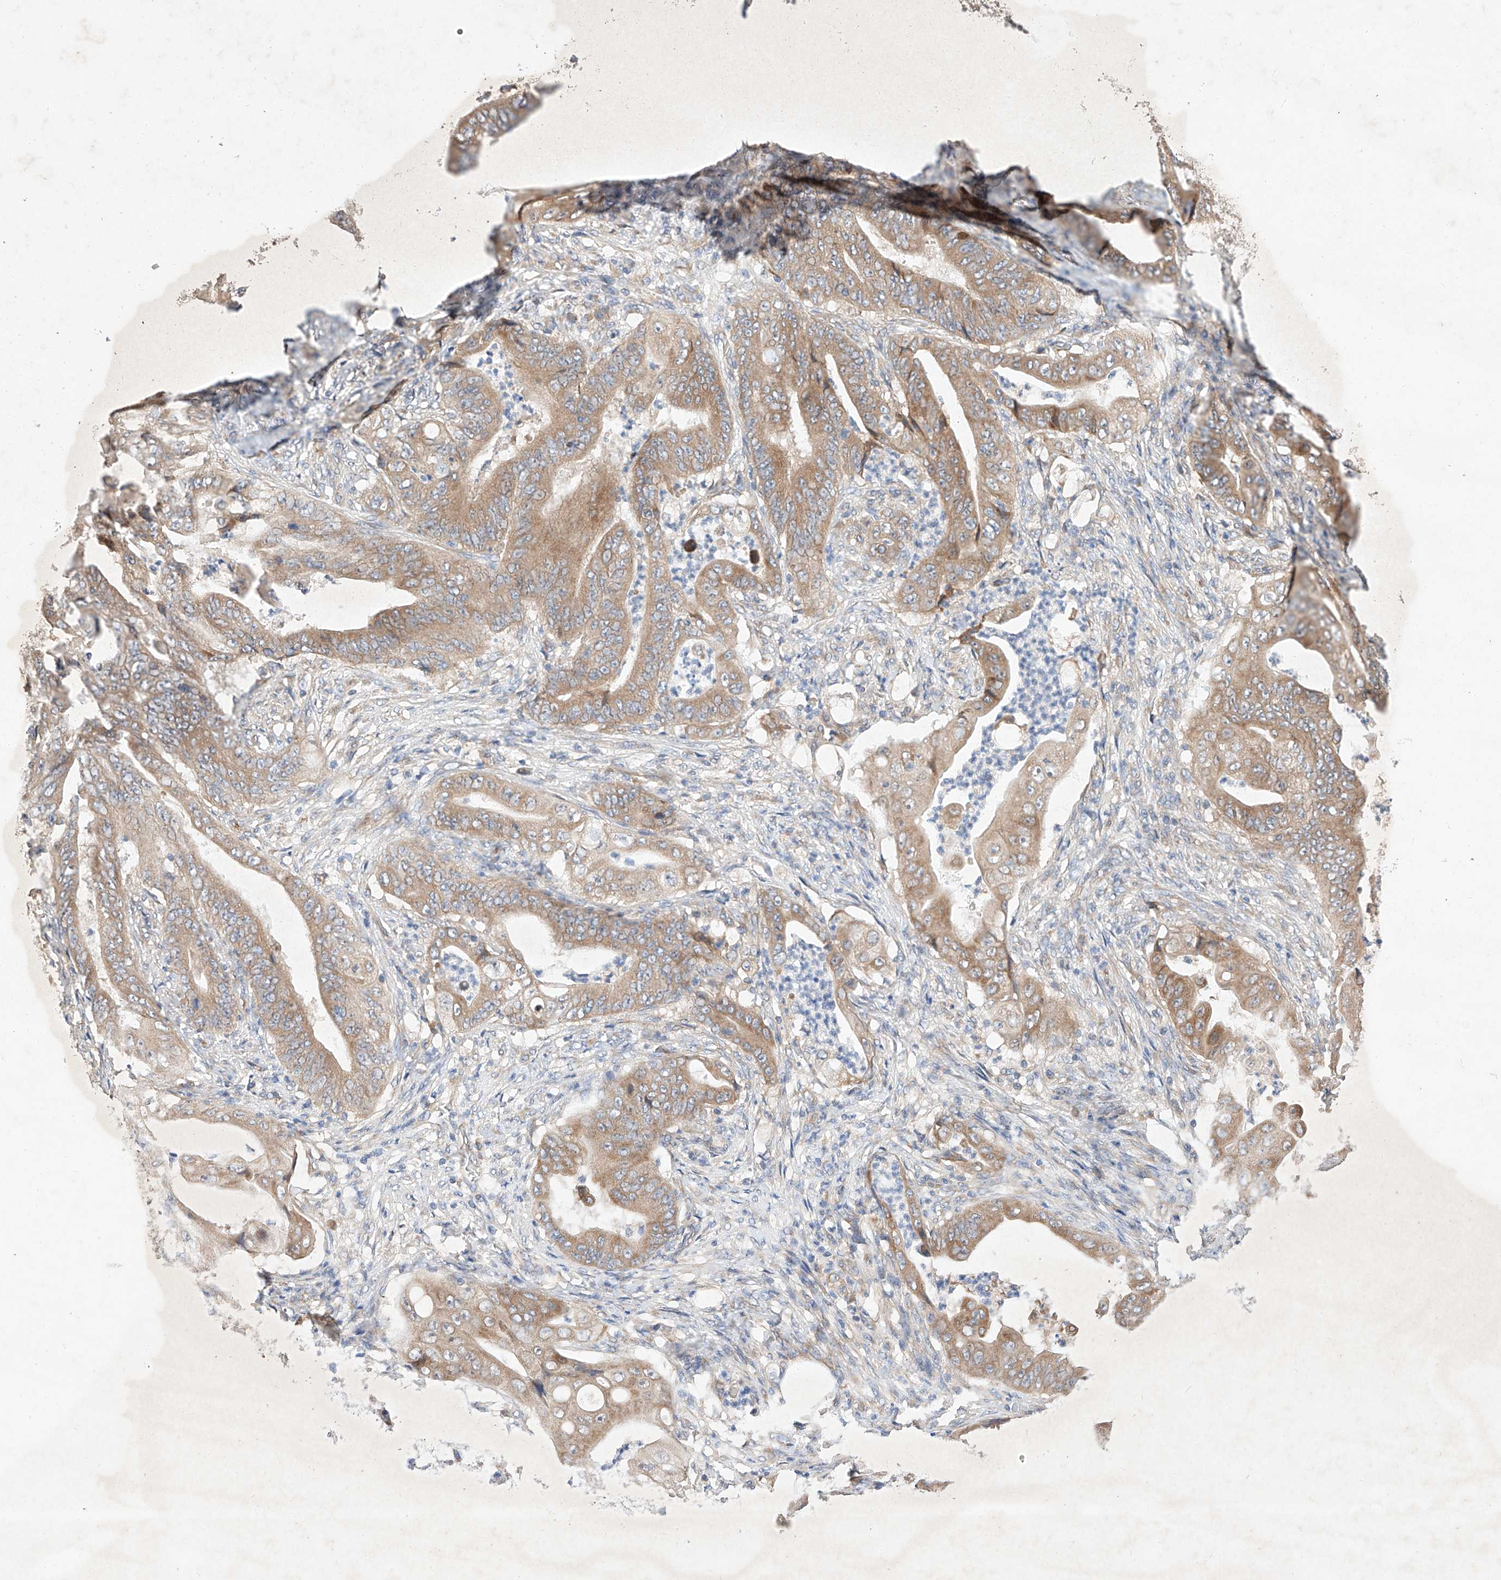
{"staining": {"intensity": "moderate", "quantity": ">75%", "location": "cytoplasmic/membranous"}, "tissue": "stomach cancer", "cell_type": "Tumor cells", "image_type": "cancer", "snomed": [{"axis": "morphology", "description": "Adenocarcinoma, NOS"}, {"axis": "topography", "description": "Stomach"}], "caption": "Protein staining exhibits moderate cytoplasmic/membranous positivity in about >75% of tumor cells in stomach cancer. Using DAB (brown) and hematoxylin (blue) stains, captured at high magnification using brightfield microscopy.", "gene": "C6orf118", "patient": {"sex": "female", "age": 73}}